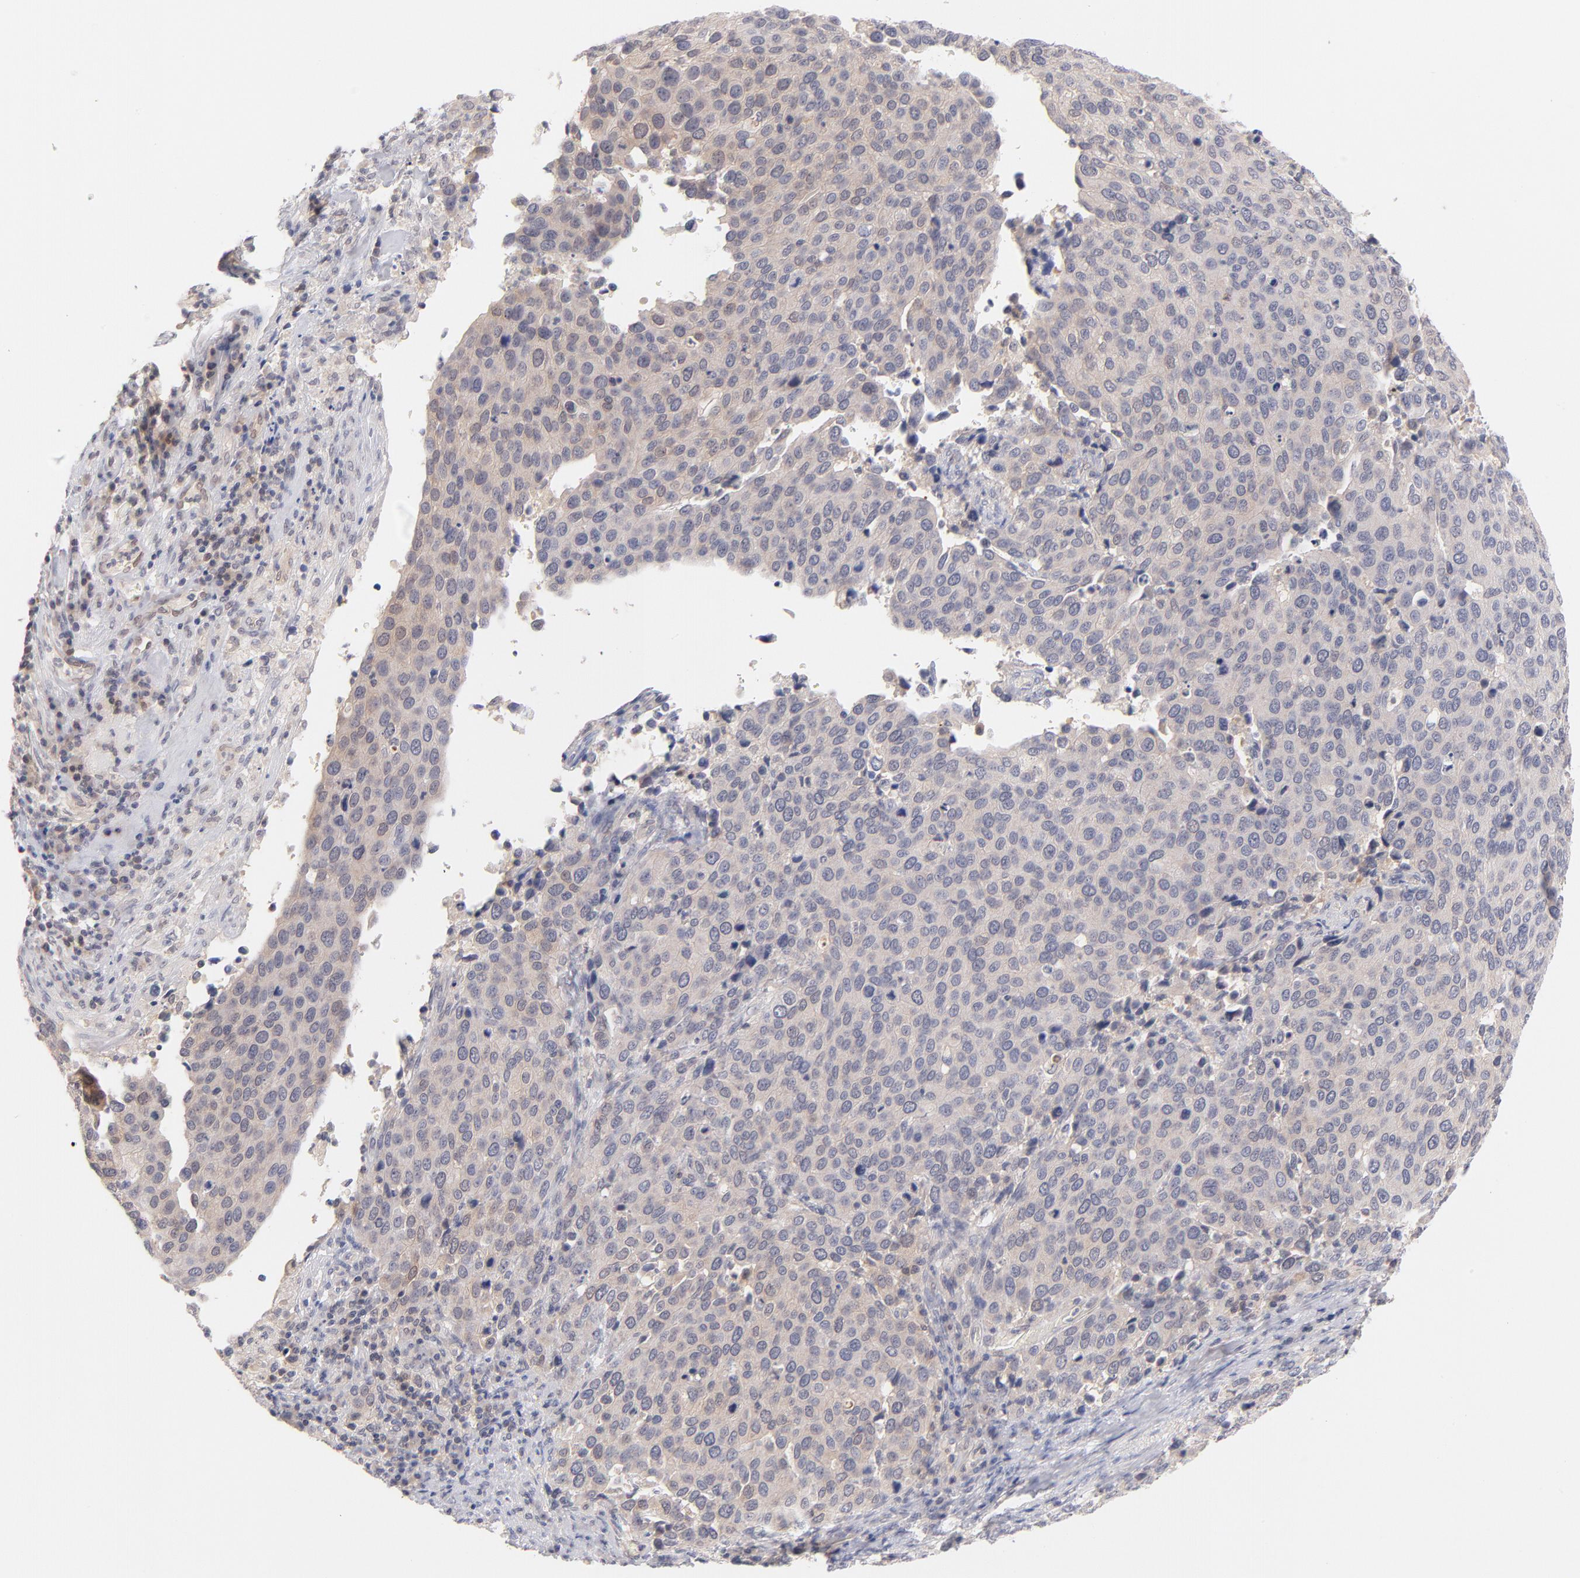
{"staining": {"intensity": "weak", "quantity": ">75%", "location": "cytoplasmic/membranous,nuclear"}, "tissue": "cervical cancer", "cell_type": "Tumor cells", "image_type": "cancer", "snomed": [{"axis": "morphology", "description": "Squamous cell carcinoma, NOS"}, {"axis": "topography", "description": "Cervix"}], "caption": "An immunohistochemistry photomicrograph of tumor tissue is shown. Protein staining in brown labels weak cytoplasmic/membranous and nuclear positivity in cervical cancer (squamous cell carcinoma) within tumor cells. Using DAB (brown) and hematoxylin (blue) stains, captured at high magnification using brightfield microscopy.", "gene": "CASP6", "patient": {"sex": "female", "age": 54}}